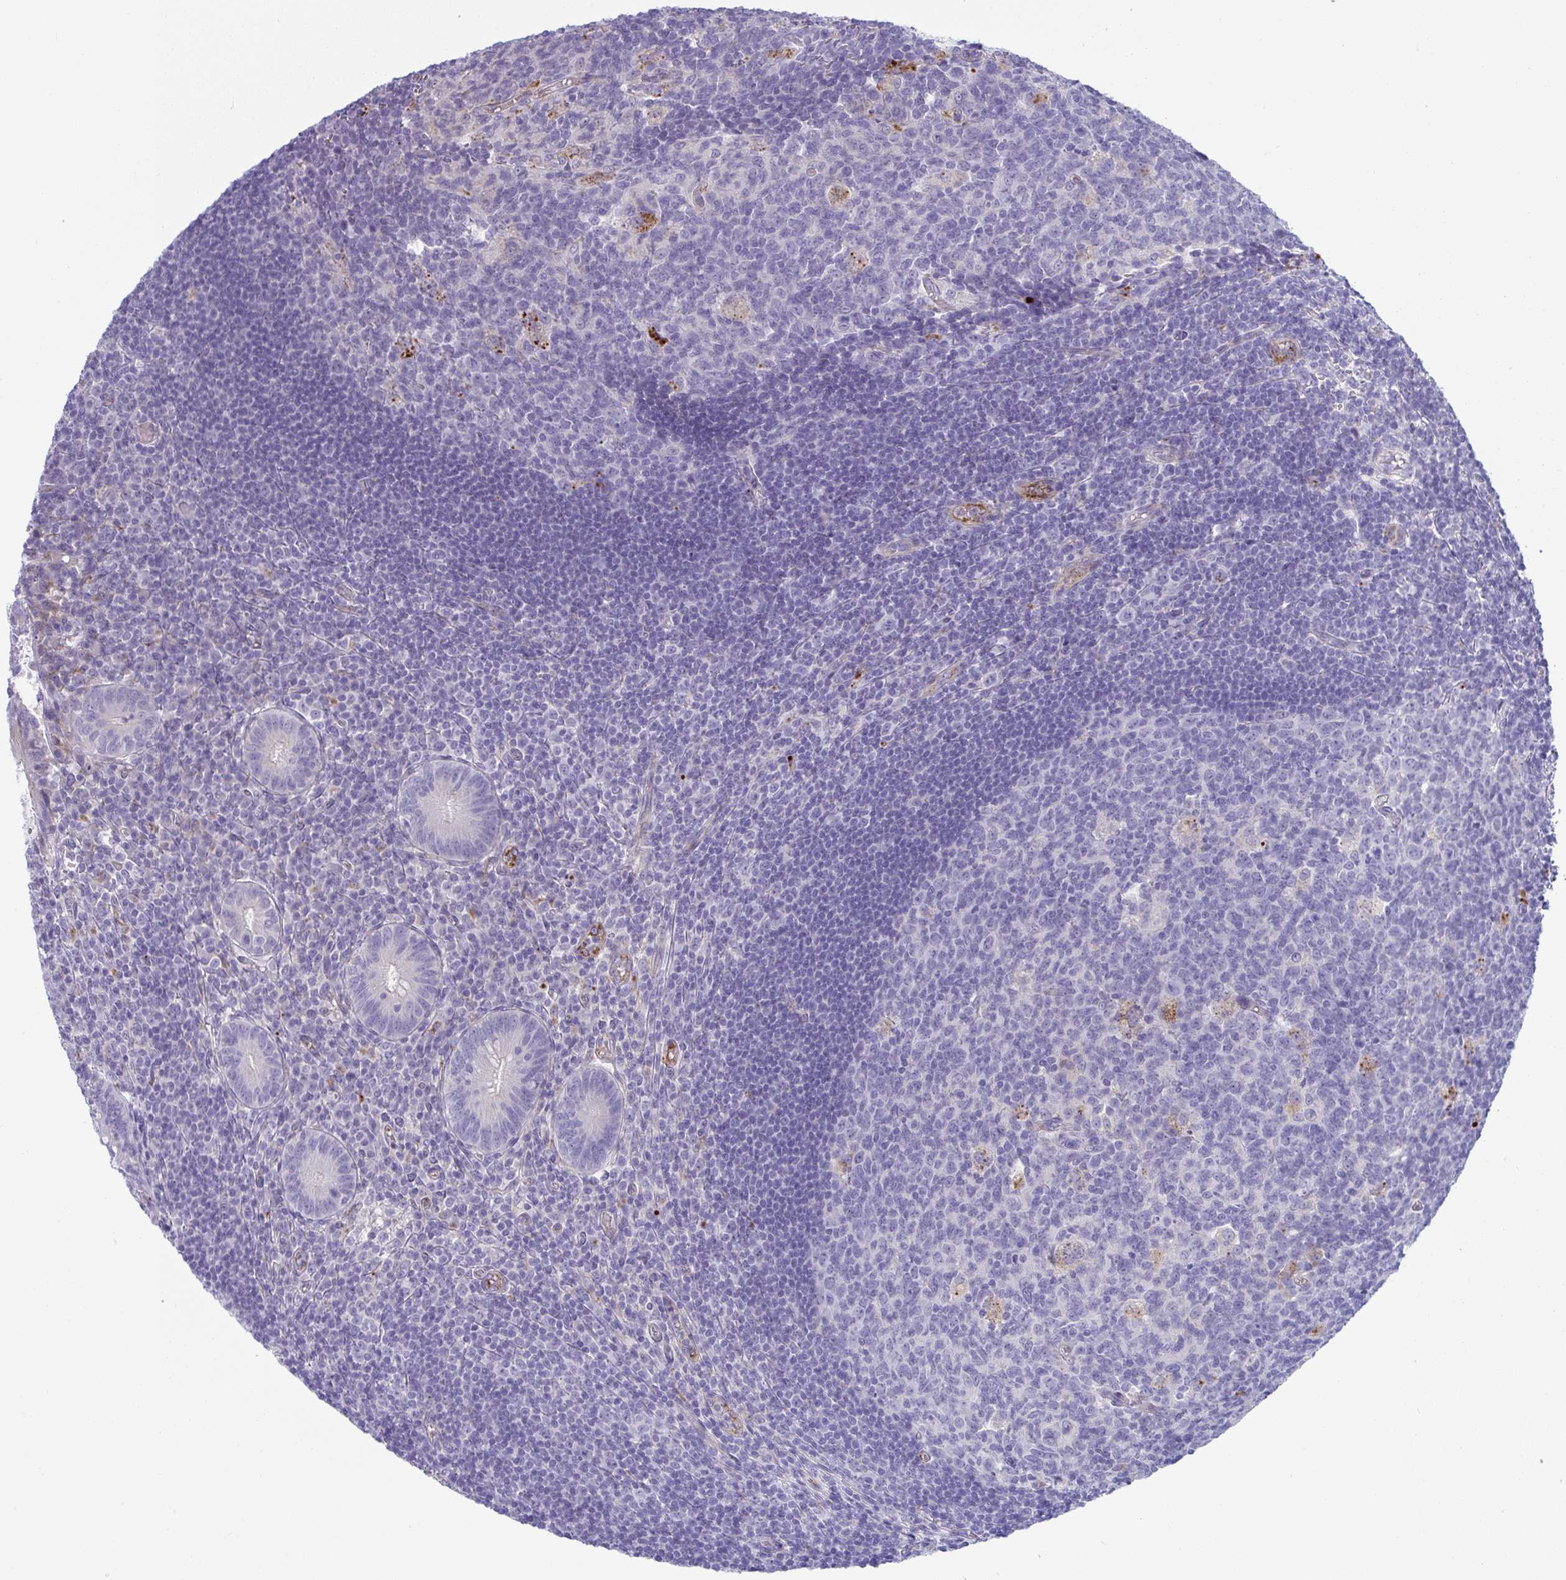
{"staining": {"intensity": "moderate", "quantity": "25%-75%", "location": "cytoplasmic/membranous"}, "tissue": "appendix", "cell_type": "Glandular cells", "image_type": "normal", "snomed": [{"axis": "morphology", "description": "Normal tissue, NOS"}, {"axis": "topography", "description": "Appendix"}], "caption": "Normal appendix demonstrates moderate cytoplasmic/membranous expression in about 25%-75% of glandular cells, visualized by immunohistochemistry.", "gene": "TOR1AIP2", "patient": {"sex": "male", "age": 18}}